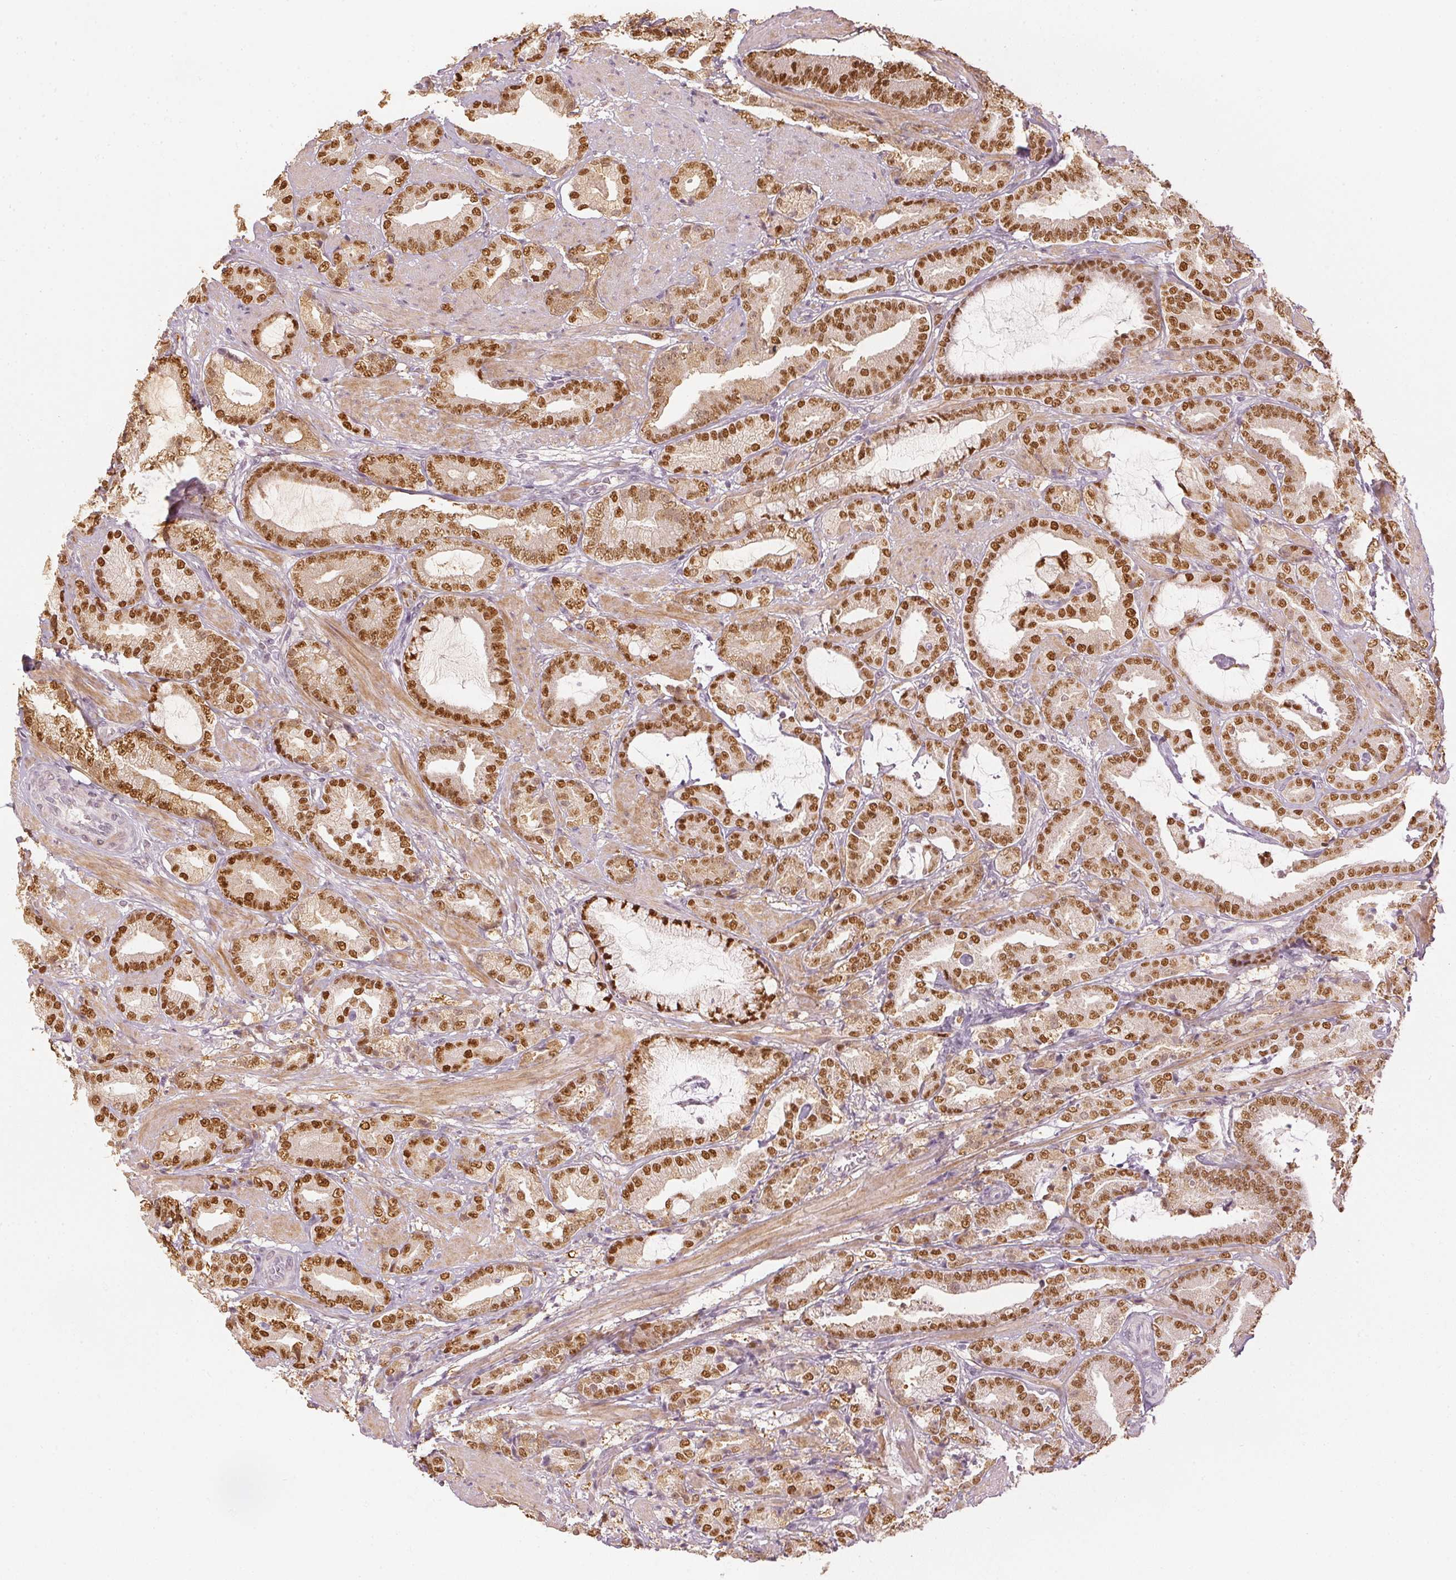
{"staining": {"intensity": "moderate", "quantity": ">75%", "location": "nuclear"}, "tissue": "prostate cancer", "cell_type": "Tumor cells", "image_type": "cancer", "snomed": [{"axis": "morphology", "description": "Adenocarcinoma, High grade"}, {"axis": "topography", "description": "Prostate"}], "caption": "Tumor cells reveal medium levels of moderate nuclear positivity in approximately >75% of cells in prostate cancer. Ihc stains the protein of interest in brown and the nuclei are stained blue.", "gene": "SLC39A3", "patient": {"sex": "male", "age": 56}}